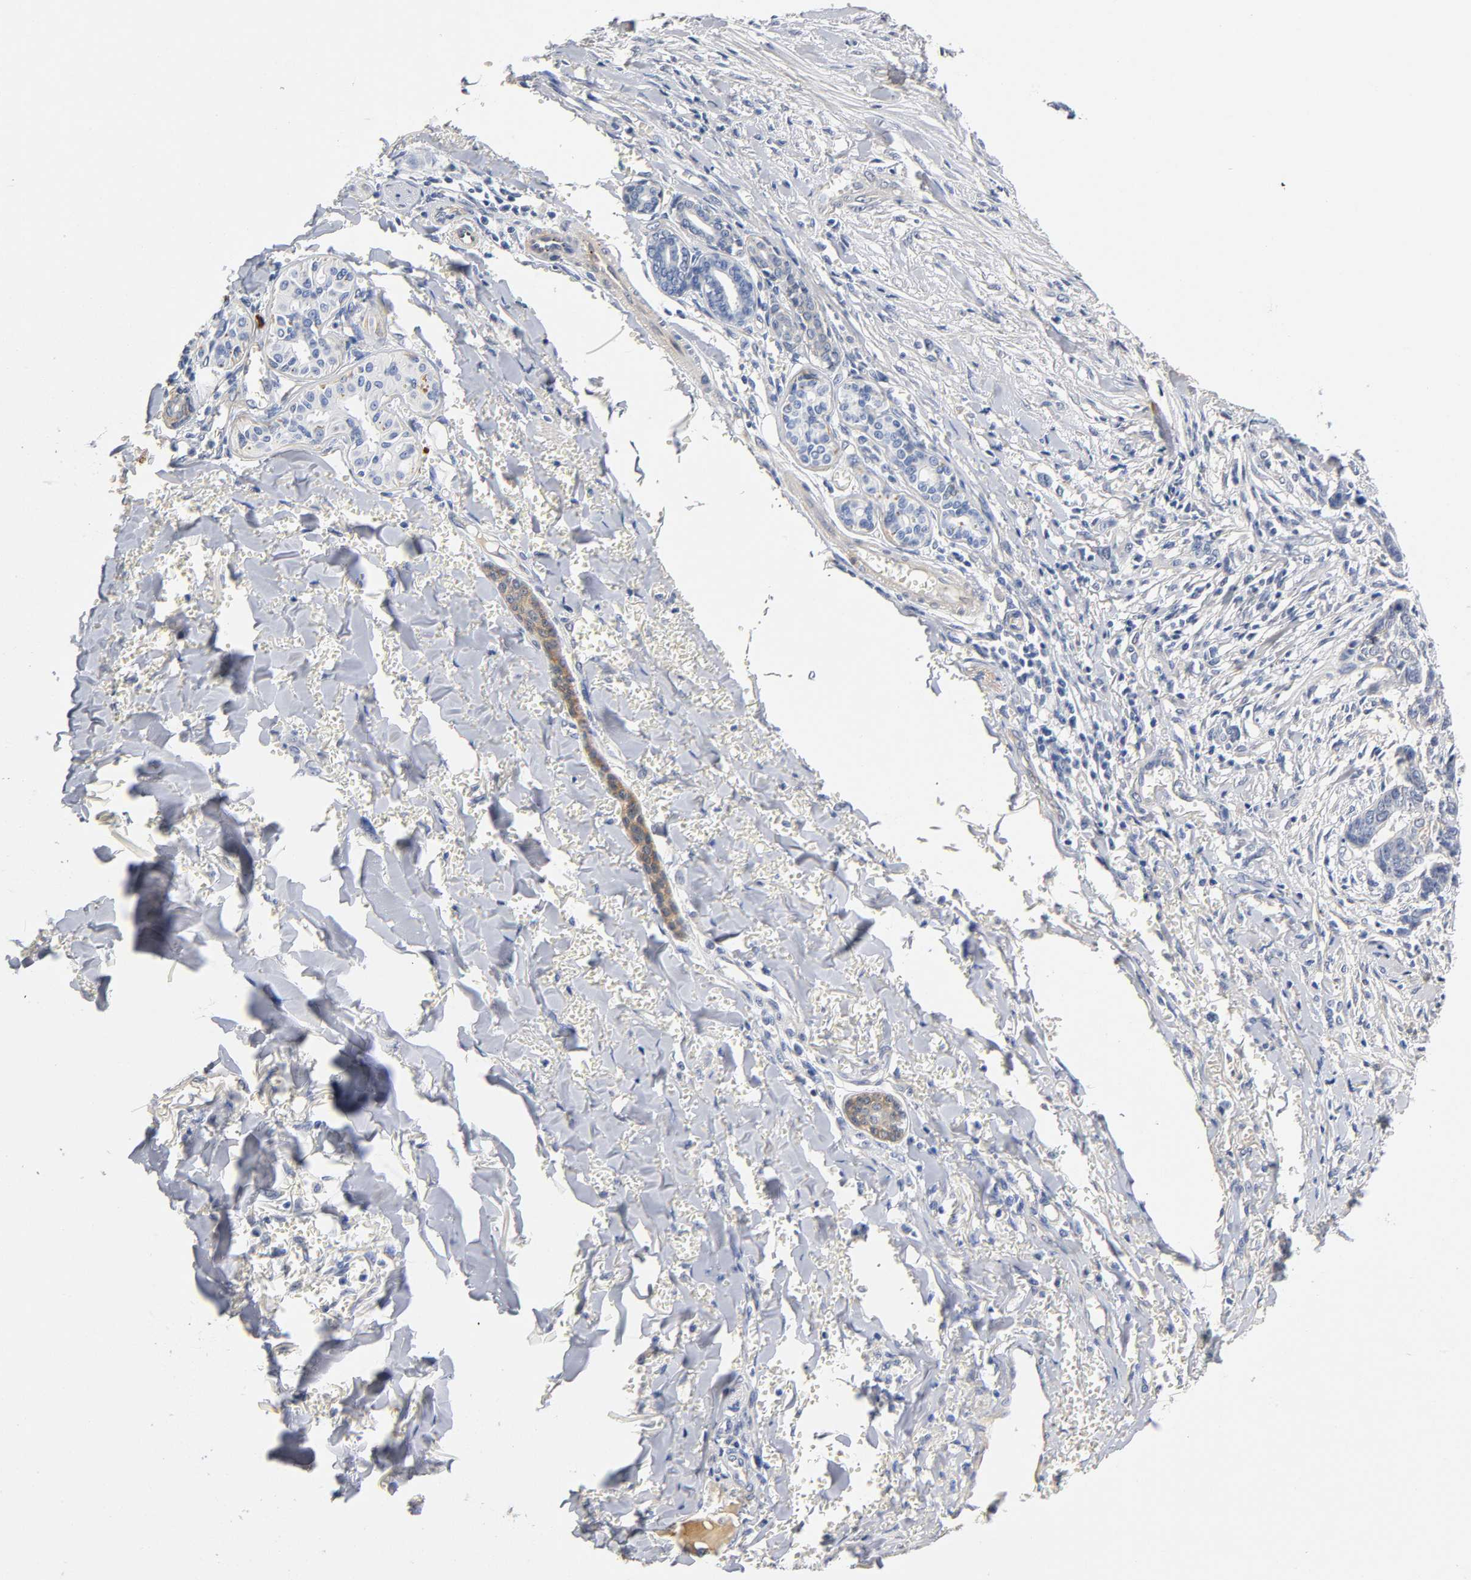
{"staining": {"intensity": "negative", "quantity": "none", "location": "none"}, "tissue": "skin cancer", "cell_type": "Tumor cells", "image_type": "cancer", "snomed": [{"axis": "morphology", "description": "Basal cell carcinoma"}, {"axis": "topography", "description": "Skin"}], "caption": "IHC photomicrograph of neoplastic tissue: human basal cell carcinoma (skin) stained with DAB (3,3'-diaminobenzidine) reveals no significant protein staining in tumor cells. The staining was performed using DAB (3,3'-diaminobenzidine) to visualize the protein expression in brown, while the nuclei were stained in blue with hematoxylin (Magnification: 20x).", "gene": "TNC", "patient": {"sex": "female", "age": 64}}